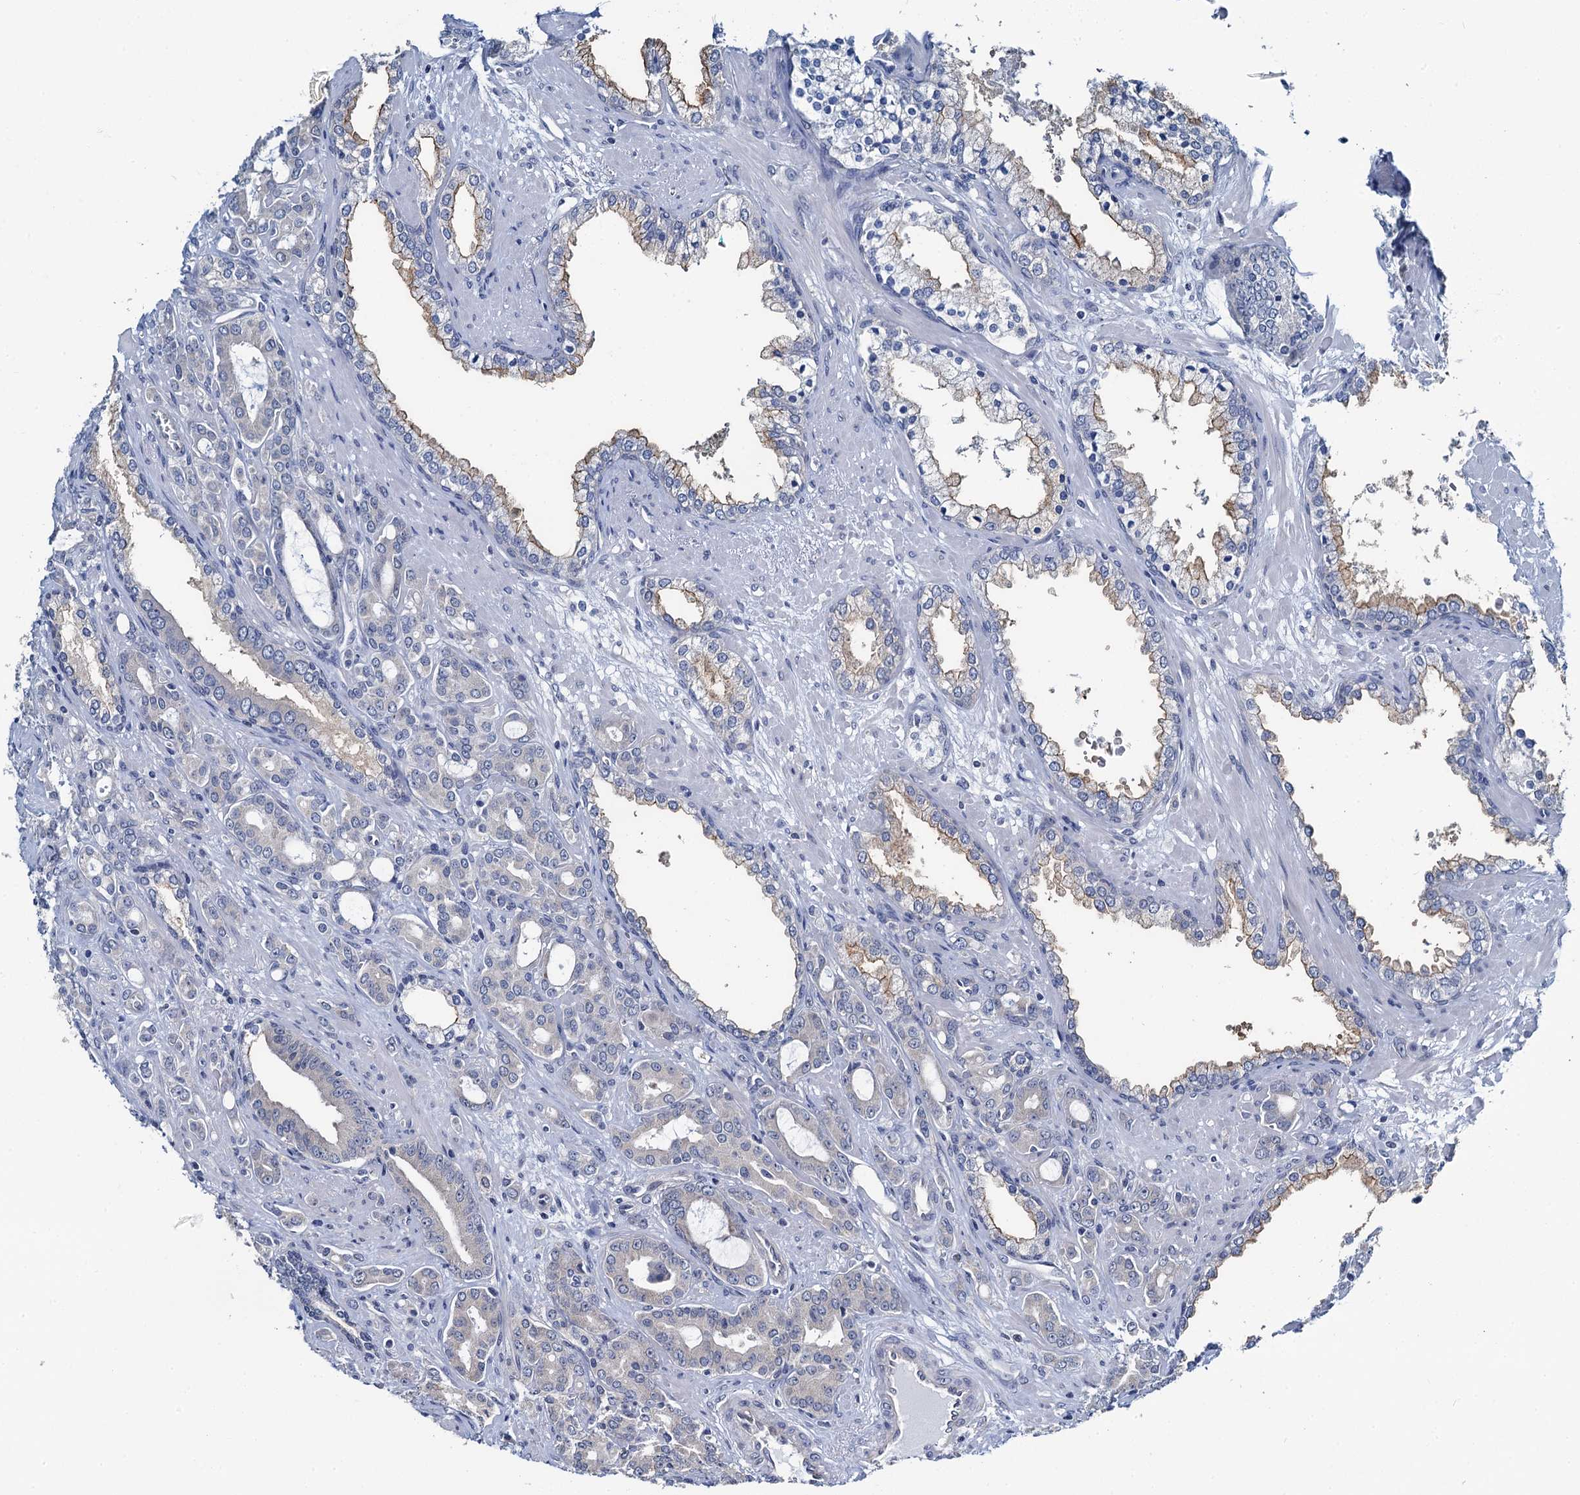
{"staining": {"intensity": "negative", "quantity": "none", "location": "none"}, "tissue": "prostate cancer", "cell_type": "Tumor cells", "image_type": "cancer", "snomed": [{"axis": "morphology", "description": "Adenocarcinoma, High grade"}, {"axis": "topography", "description": "Prostate"}], "caption": "This is an immunohistochemistry (IHC) photomicrograph of human prostate cancer. There is no positivity in tumor cells.", "gene": "MIOX", "patient": {"sex": "male", "age": 72}}